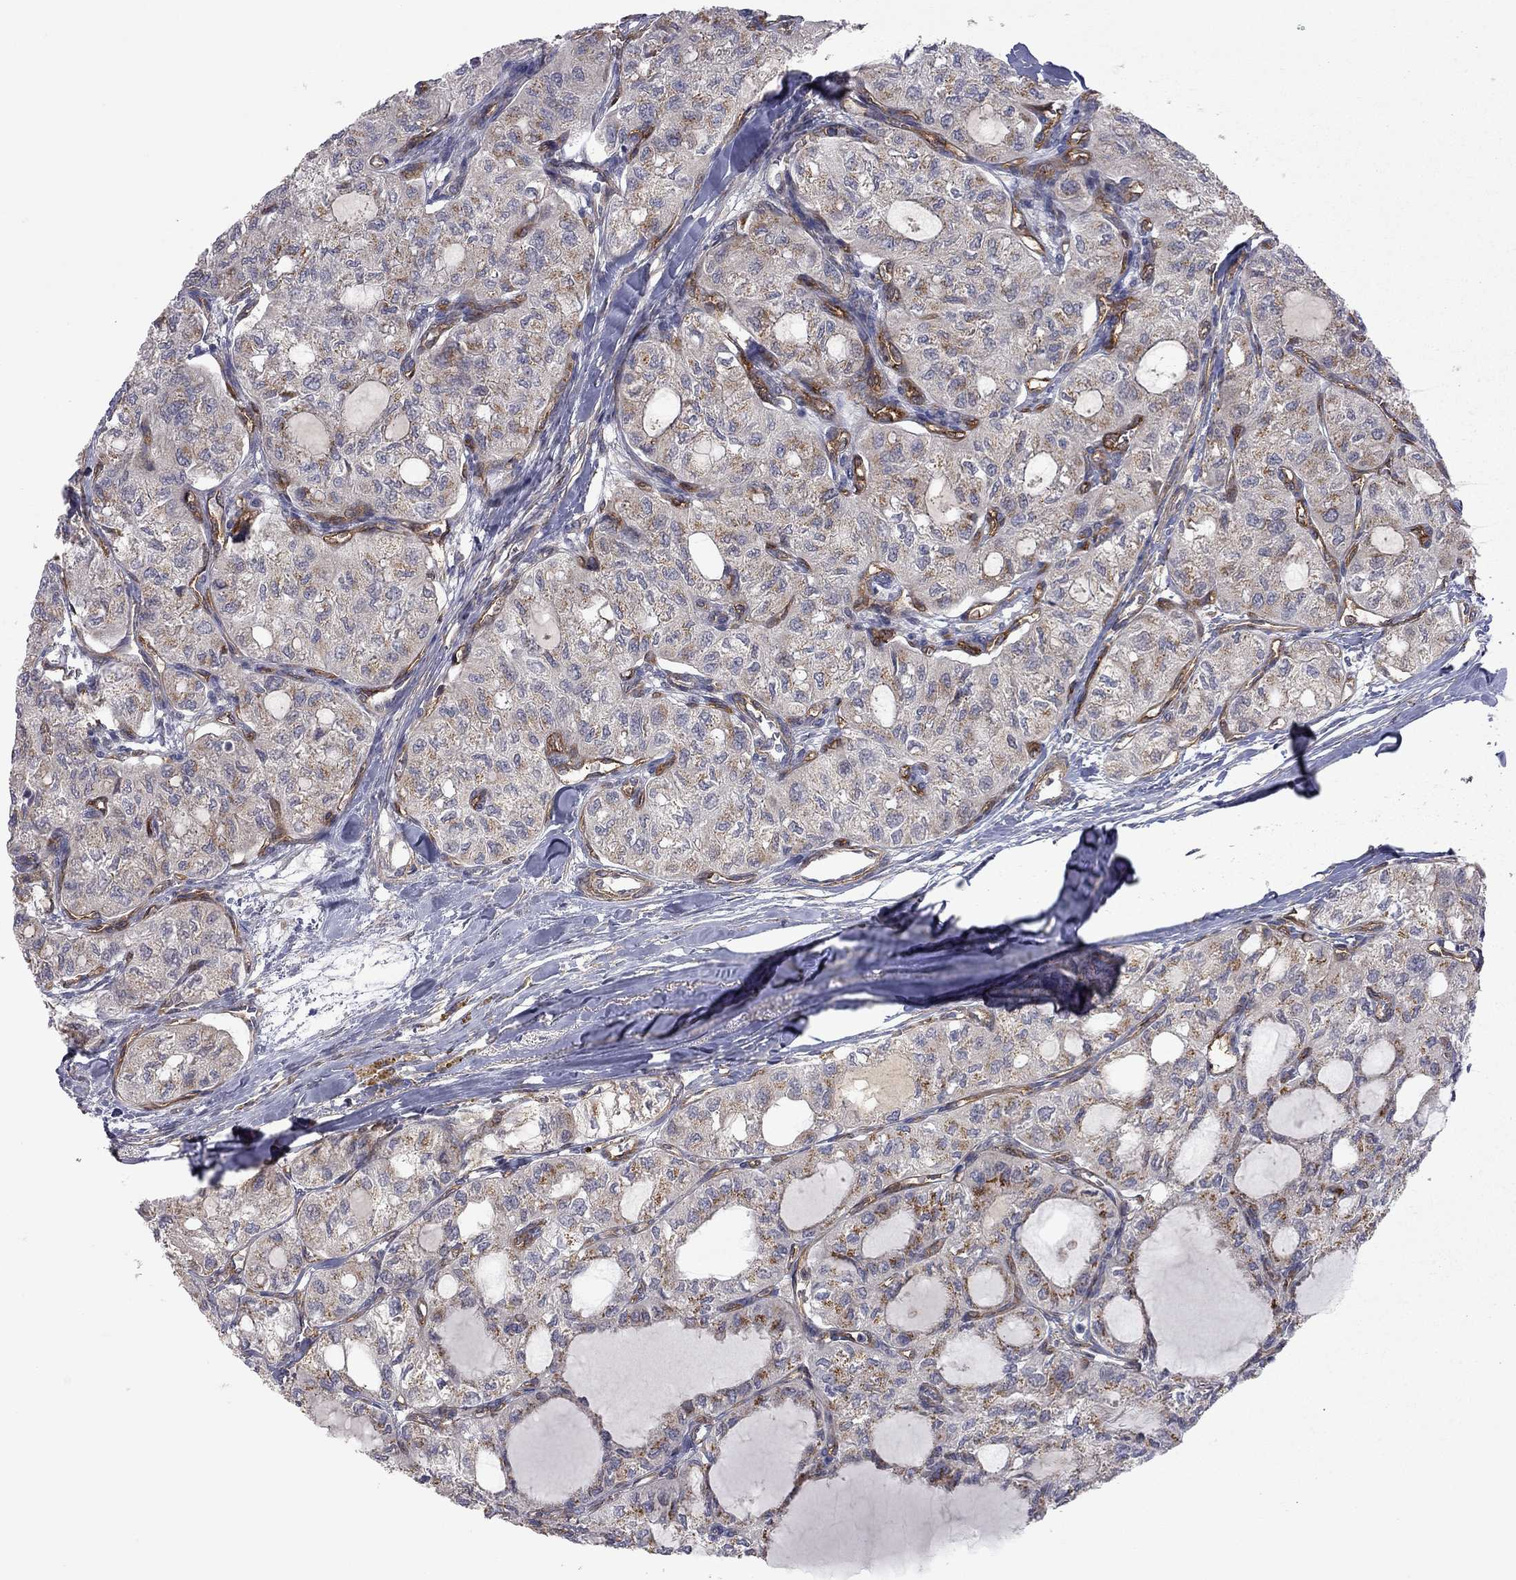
{"staining": {"intensity": "negative", "quantity": "none", "location": "none"}, "tissue": "thyroid cancer", "cell_type": "Tumor cells", "image_type": "cancer", "snomed": [{"axis": "morphology", "description": "Follicular adenoma carcinoma, NOS"}, {"axis": "topography", "description": "Thyroid gland"}], "caption": "DAB immunohistochemical staining of human follicular adenoma carcinoma (thyroid) shows no significant expression in tumor cells. The staining is performed using DAB (3,3'-diaminobenzidine) brown chromogen with nuclei counter-stained in using hematoxylin.", "gene": "EXOC3L2", "patient": {"sex": "male", "age": 75}}